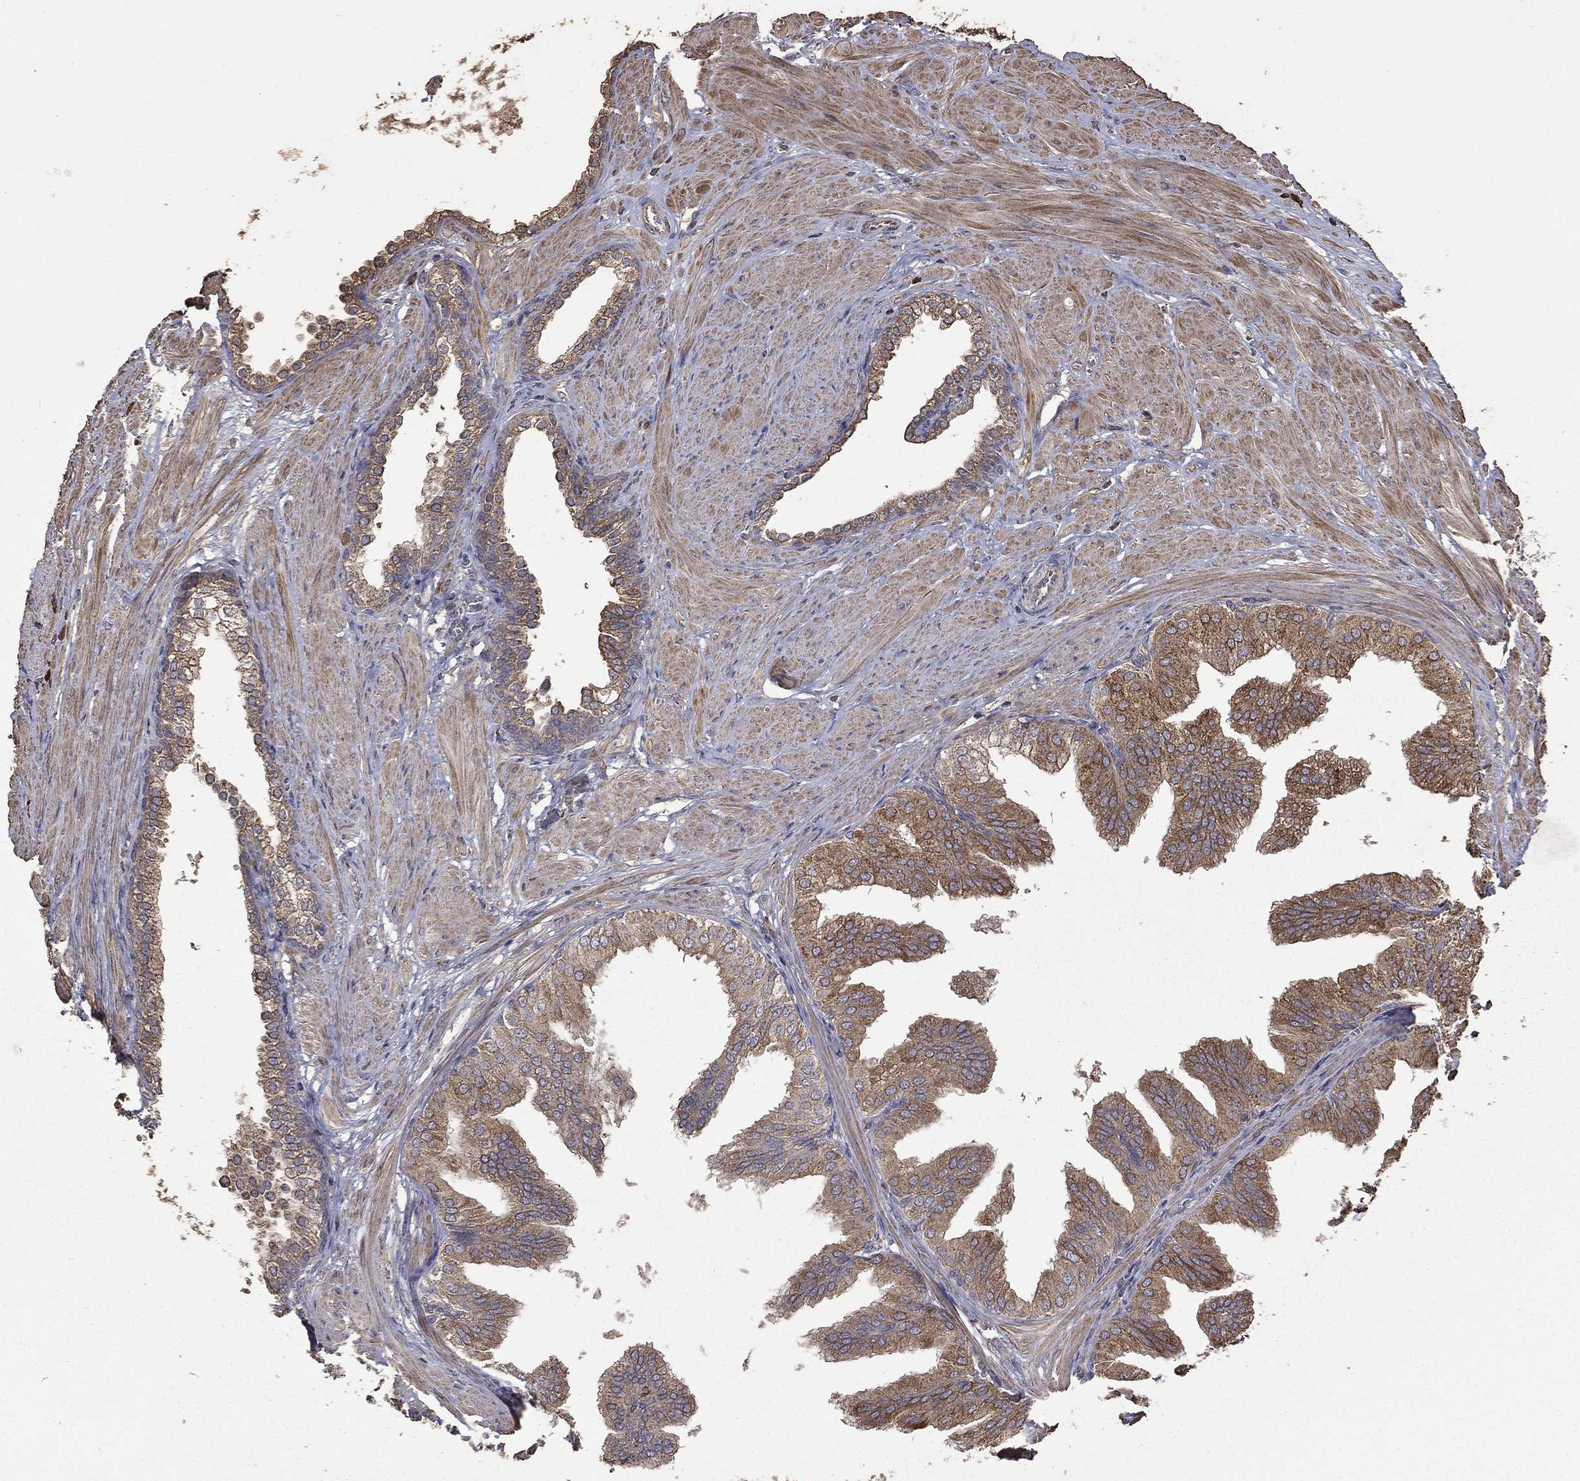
{"staining": {"intensity": "moderate", "quantity": ">75%", "location": "cytoplasmic/membranous"}, "tissue": "prostate cancer", "cell_type": "Tumor cells", "image_type": "cancer", "snomed": [{"axis": "morphology", "description": "Adenocarcinoma, NOS"}, {"axis": "topography", "description": "Prostate"}], "caption": "Adenocarcinoma (prostate) stained with a protein marker shows moderate staining in tumor cells.", "gene": "METTL27", "patient": {"sex": "male", "age": 69}}